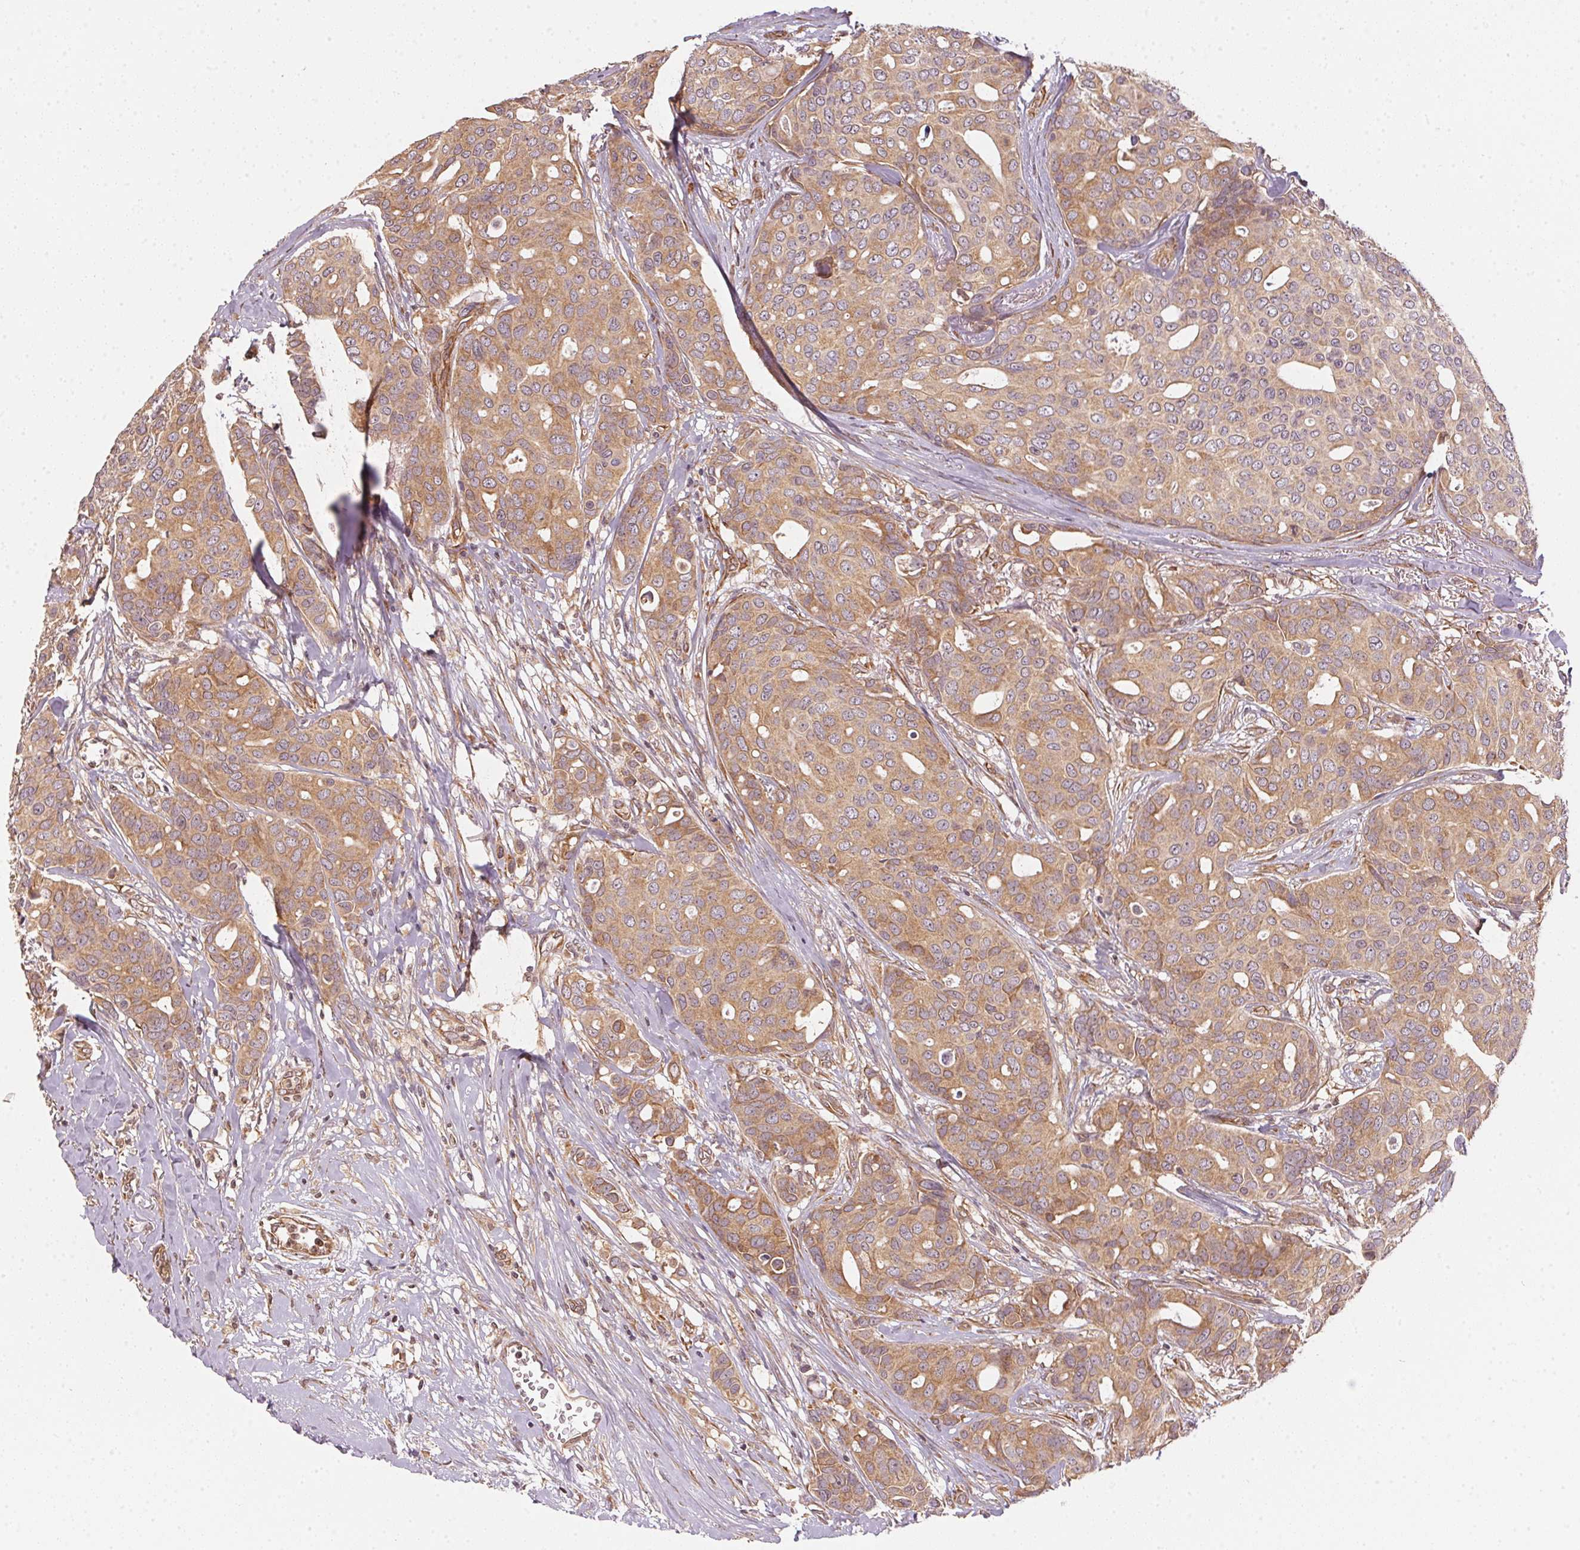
{"staining": {"intensity": "moderate", "quantity": ">75%", "location": "cytoplasmic/membranous"}, "tissue": "breast cancer", "cell_type": "Tumor cells", "image_type": "cancer", "snomed": [{"axis": "morphology", "description": "Duct carcinoma"}, {"axis": "topography", "description": "Breast"}], "caption": "The immunohistochemical stain highlights moderate cytoplasmic/membranous staining in tumor cells of breast cancer tissue.", "gene": "STRN4", "patient": {"sex": "female", "age": 54}}